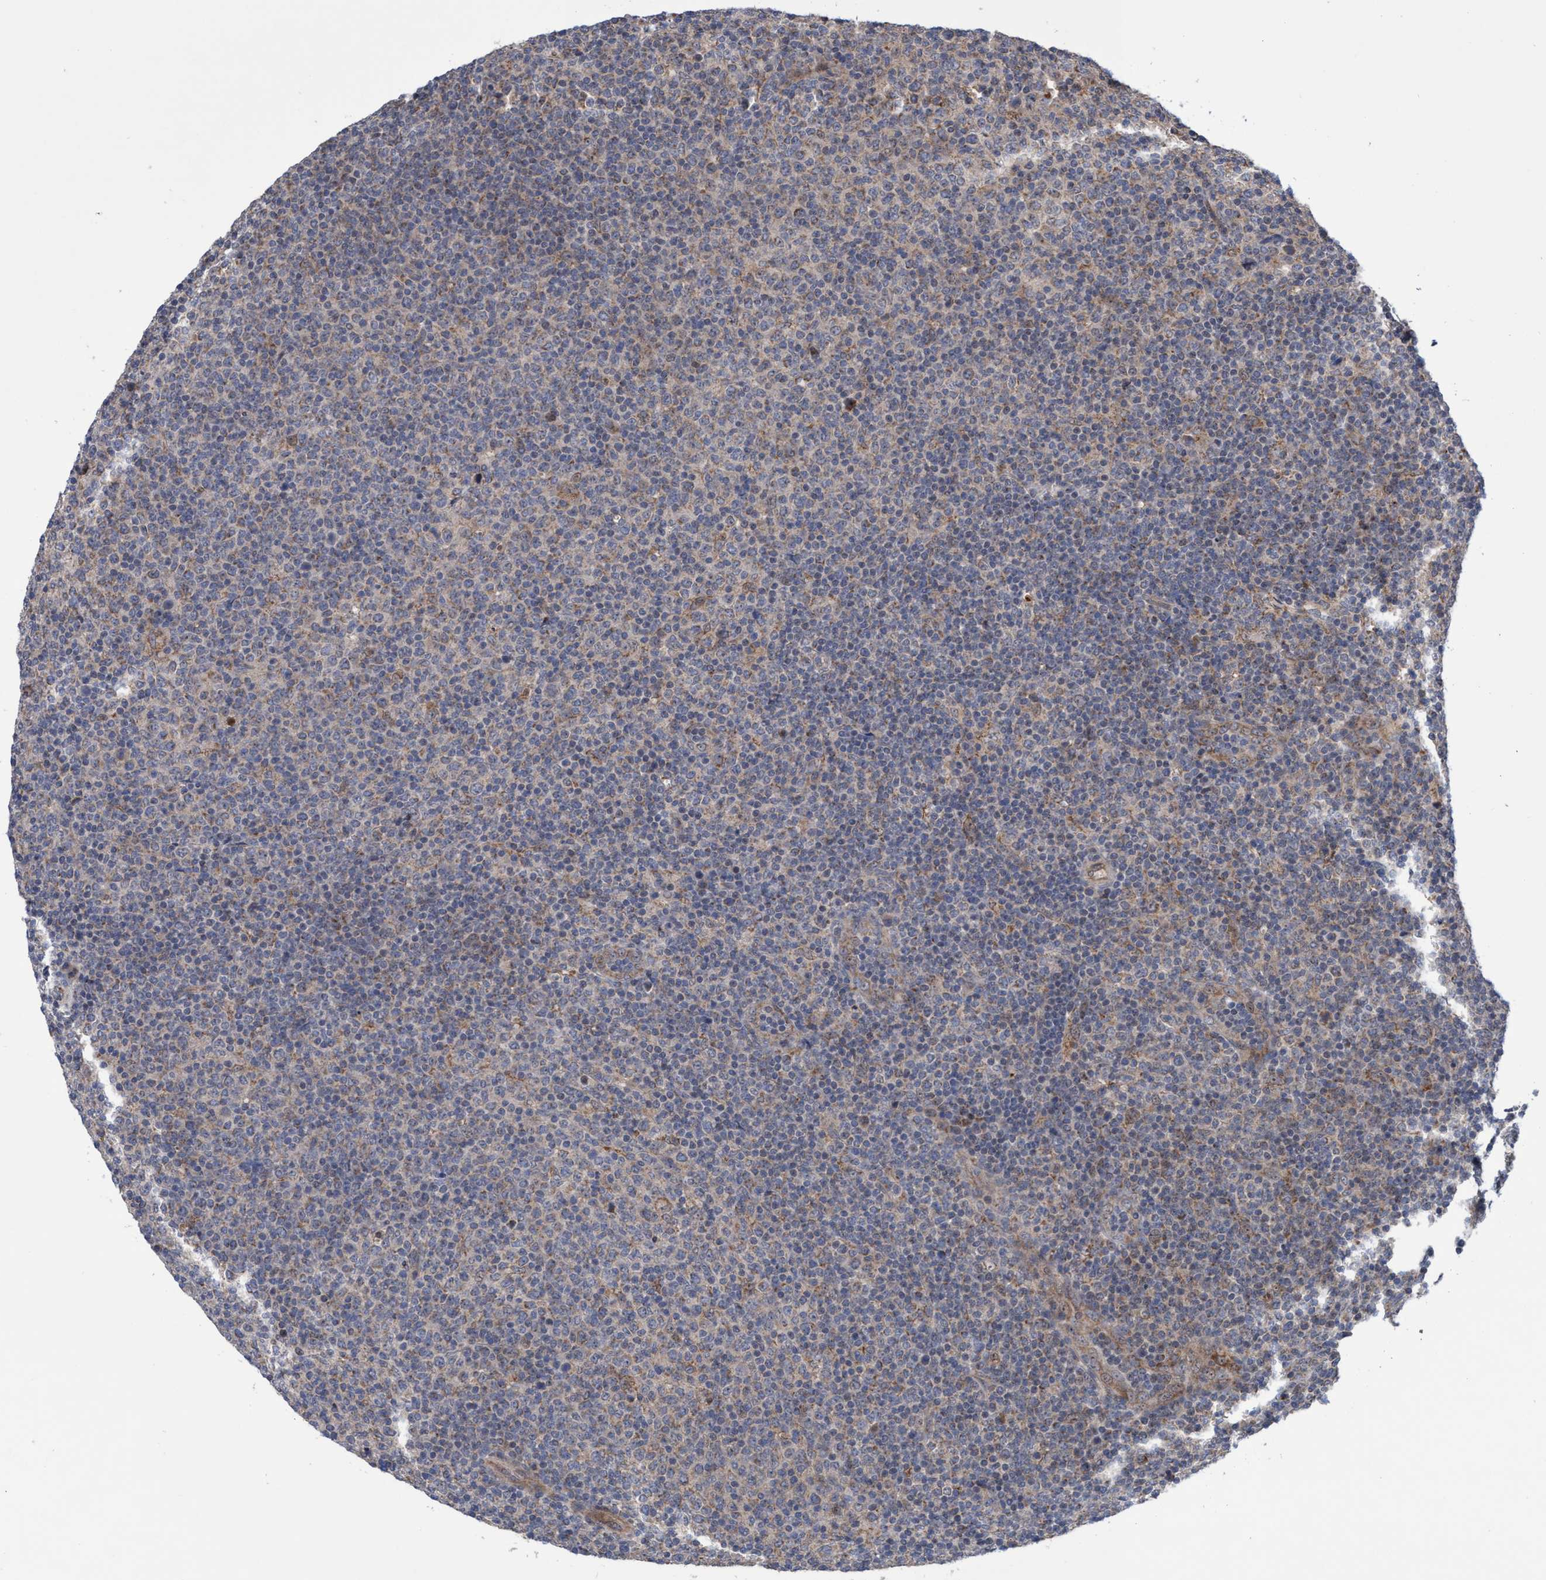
{"staining": {"intensity": "weak", "quantity": "<25%", "location": "cytoplasmic/membranous"}, "tissue": "lymphoma", "cell_type": "Tumor cells", "image_type": "cancer", "snomed": [{"axis": "morphology", "description": "Malignant lymphoma, non-Hodgkin's type, Low grade"}, {"axis": "topography", "description": "Lymph node"}], "caption": "Immunohistochemistry (IHC) photomicrograph of neoplastic tissue: human malignant lymphoma, non-Hodgkin's type (low-grade) stained with DAB (3,3'-diaminobenzidine) displays no significant protein expression in tumor cells.", "gene": "P2RY14", "patient": {"sex": "male", "age": 70}}